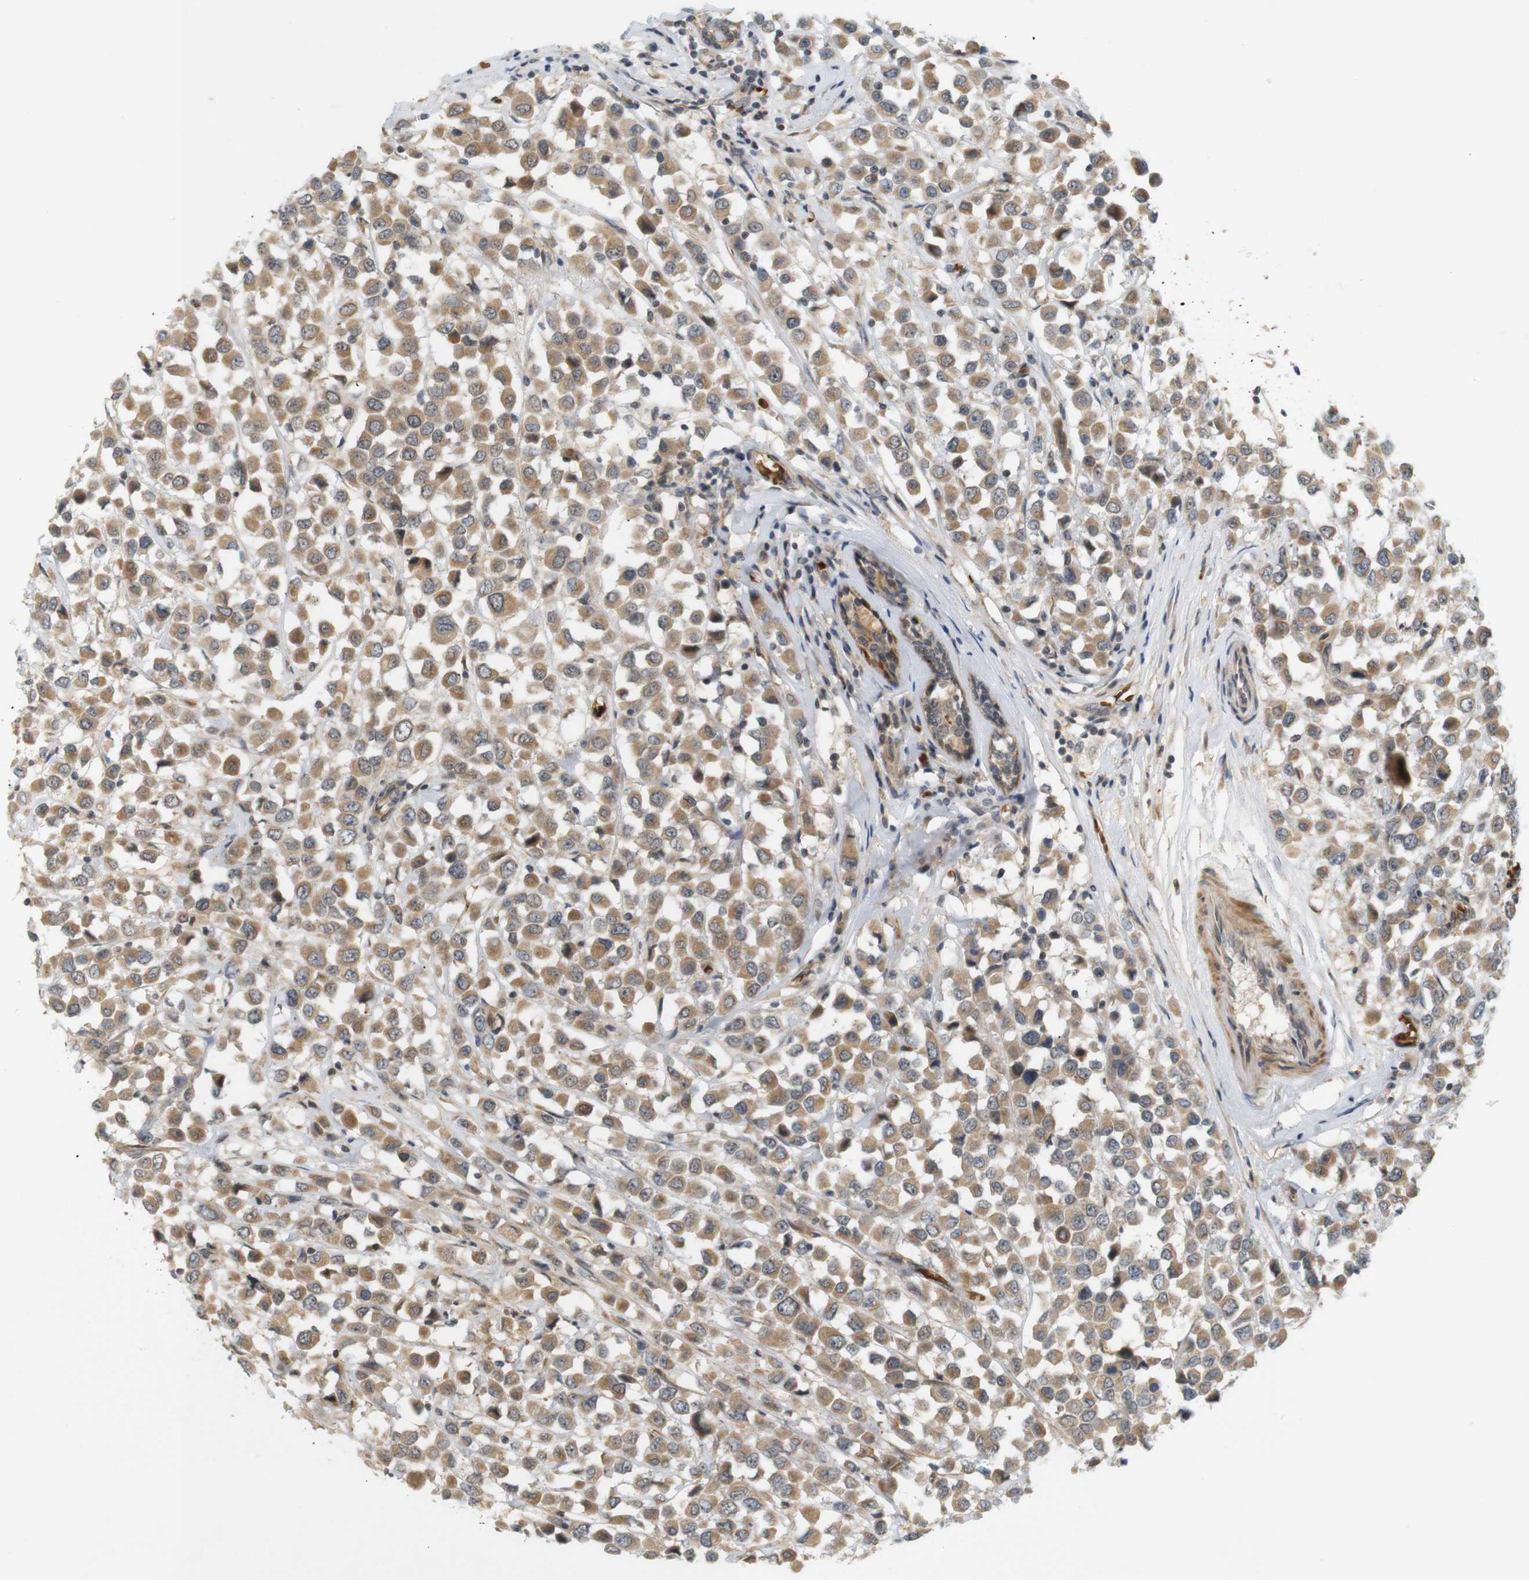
{"staining": {"intensity": "moderate", "quantity": ">75%", "location": "cytoplasmic/membranous"}, "tissue": "breast cancer", "cell_type": "Tumor cells", "image_type": "cancer", "snomed": [{"axis": "morphology", "description": "Duct carcinoma"}, {"axis": "topography", "description": "Breast"}], "caption": "Protein staining exhibits moderate cytoplasmic/membranous expression in approximately >75% of tumor cells in invasive ductal carcinoma (breast).", "gene": "SOCS6", "patient": {"sex": "female", "age": 61}}